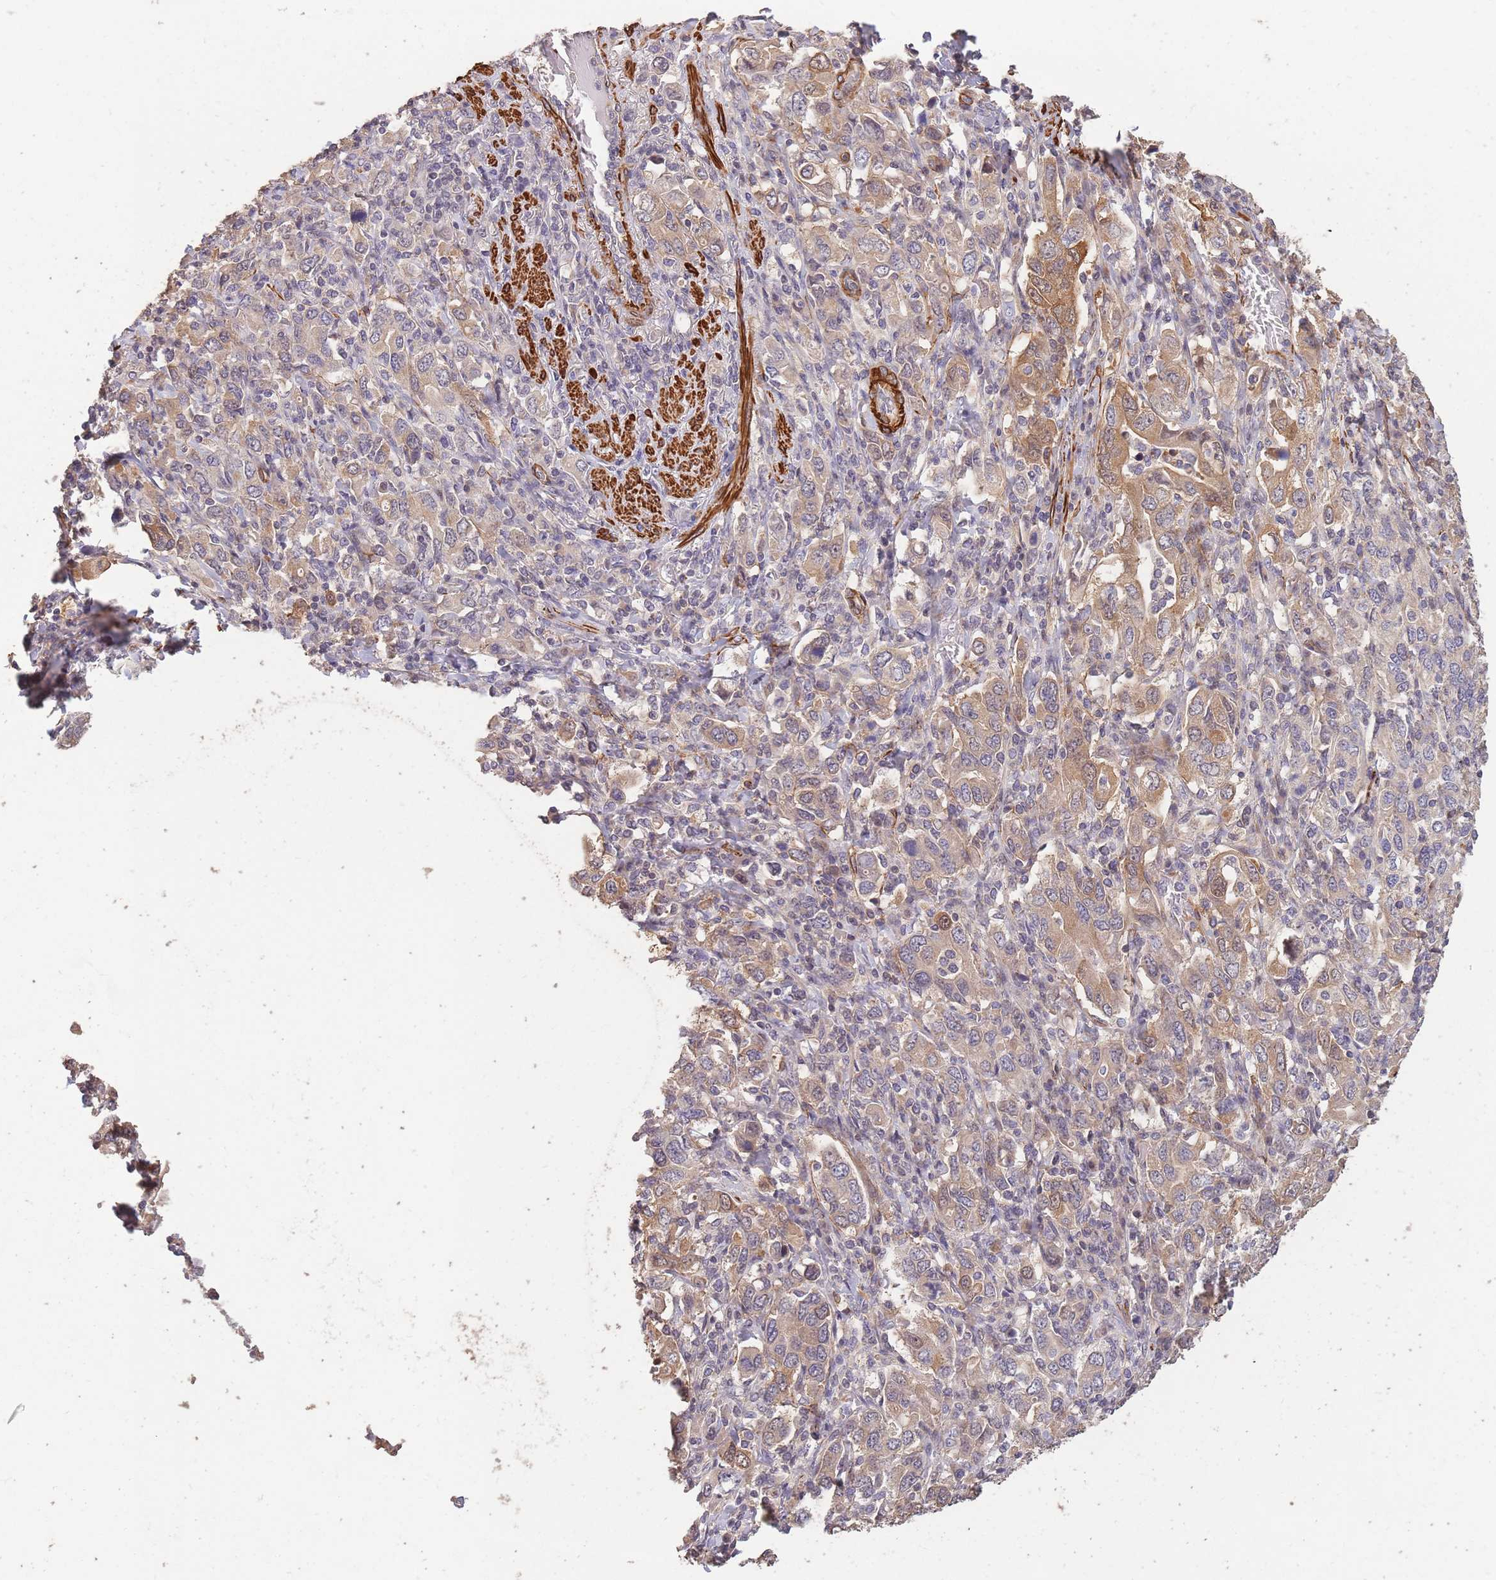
{"staining": {"intensity": "moderate", "quantity": "25%-75%", "location": "cytoplasmic/membranous"}, "tissue": "stomach cancer", "cell_type": "Tumor cells", "image_type": "cancer", "snomed": [{"axis": "morphology", "description": "Adenocarcinoma, NOS"}, {"axis": "topography", "description": "Stomach, upper"}, {"axis": "topography", "description": "Stomach"}], "caption": "A histopathology image of stomach adenocarcinoma stained for a protein shows moderate cytoplasmic/membranous brown staining in tumor cells.", "gene": "NLRC4", "patient": {"sex": "male", "age": 62}}